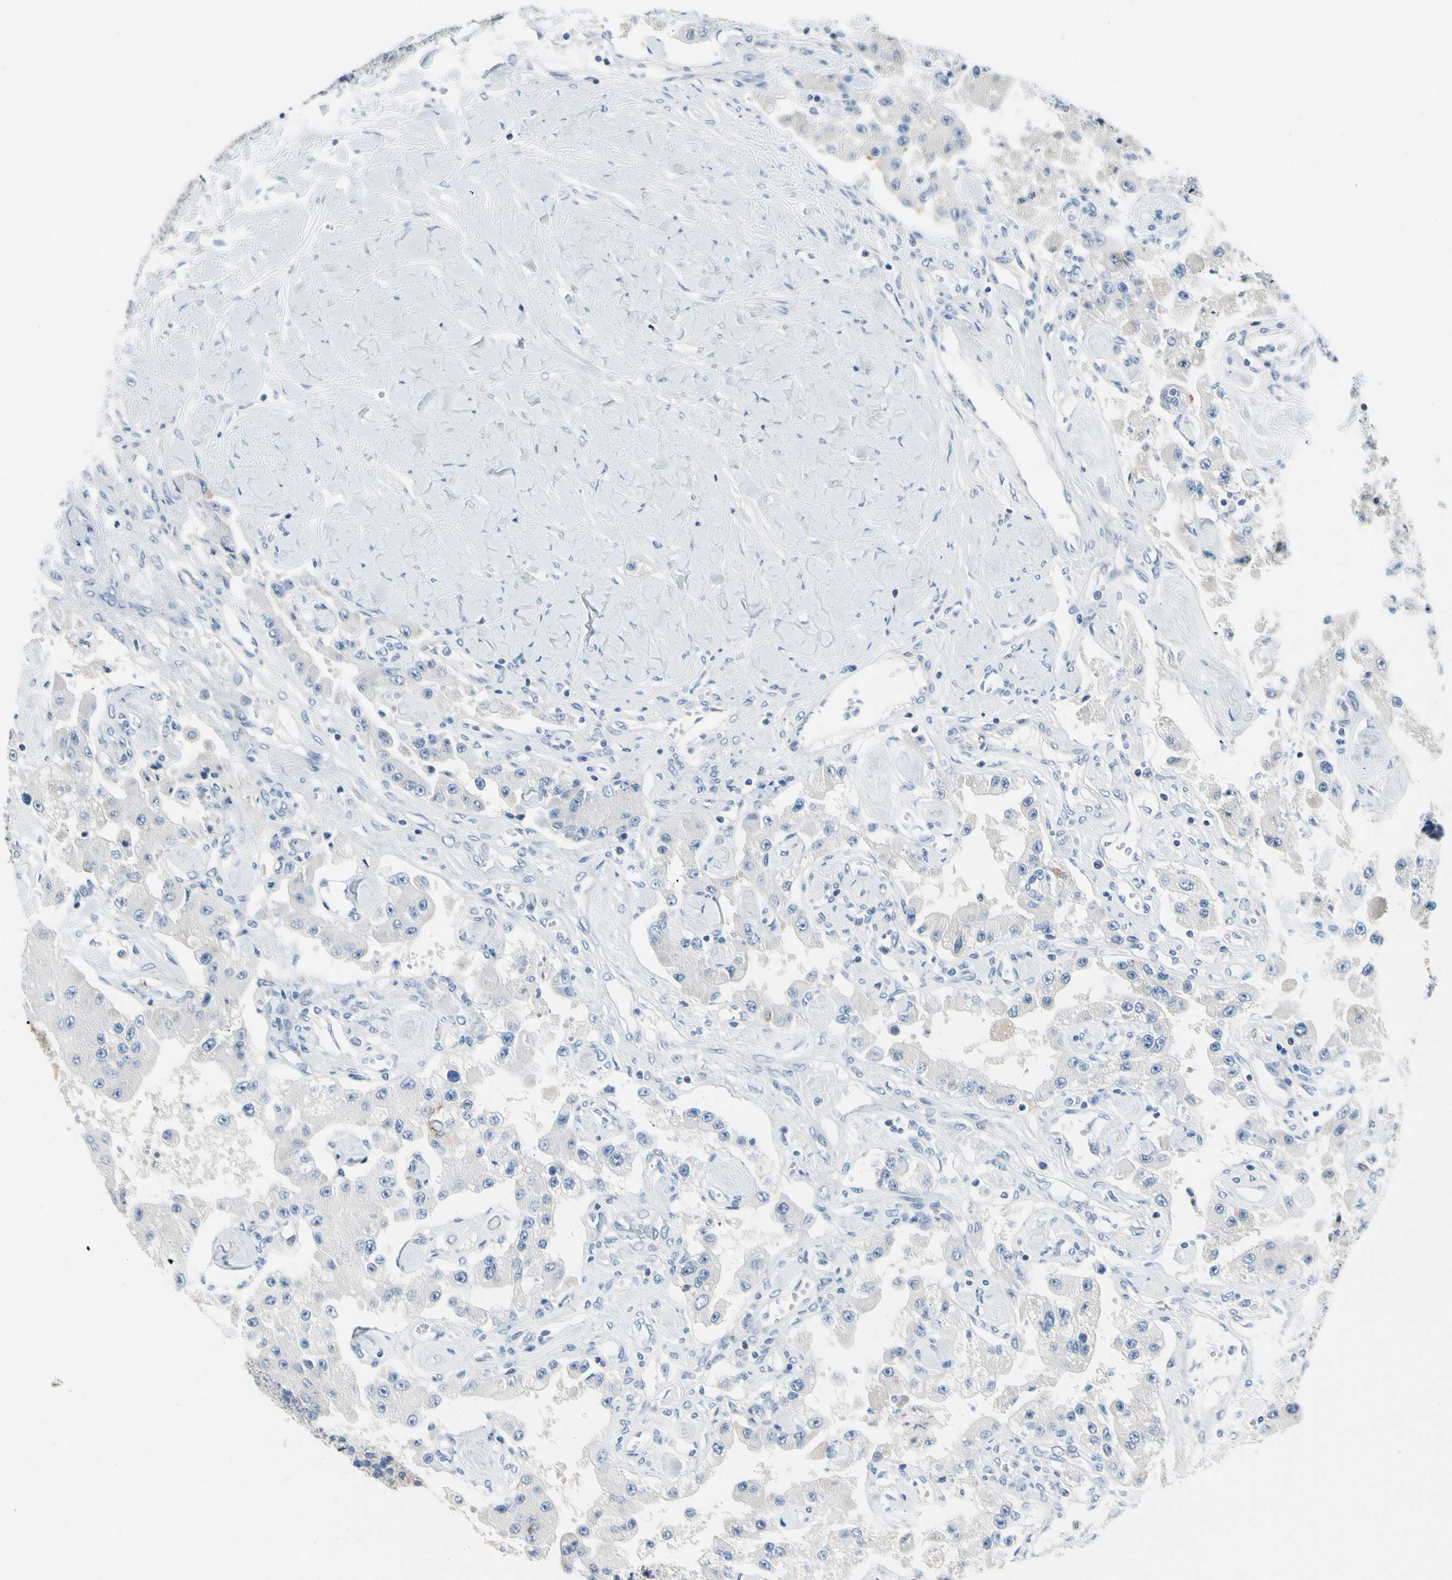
{"staining": {"intensity": "negative", "quantity": "none", "location": "none"}, "tissue": "carcinoid", "cell_type": "Tumor cells", "image_type": "cancer", "snomed": [{"axis": "morphology", "description": "Carcinoid, malignant, NOS"}, {"axis": "topography", "description": "Pancreas"}], "caption": "This is a image of IHC staining of carcinoid (malignant), which shows no positivity in tumor cells.", "gene": "STK40", "patient": {"sex": "male", "age": 41}}